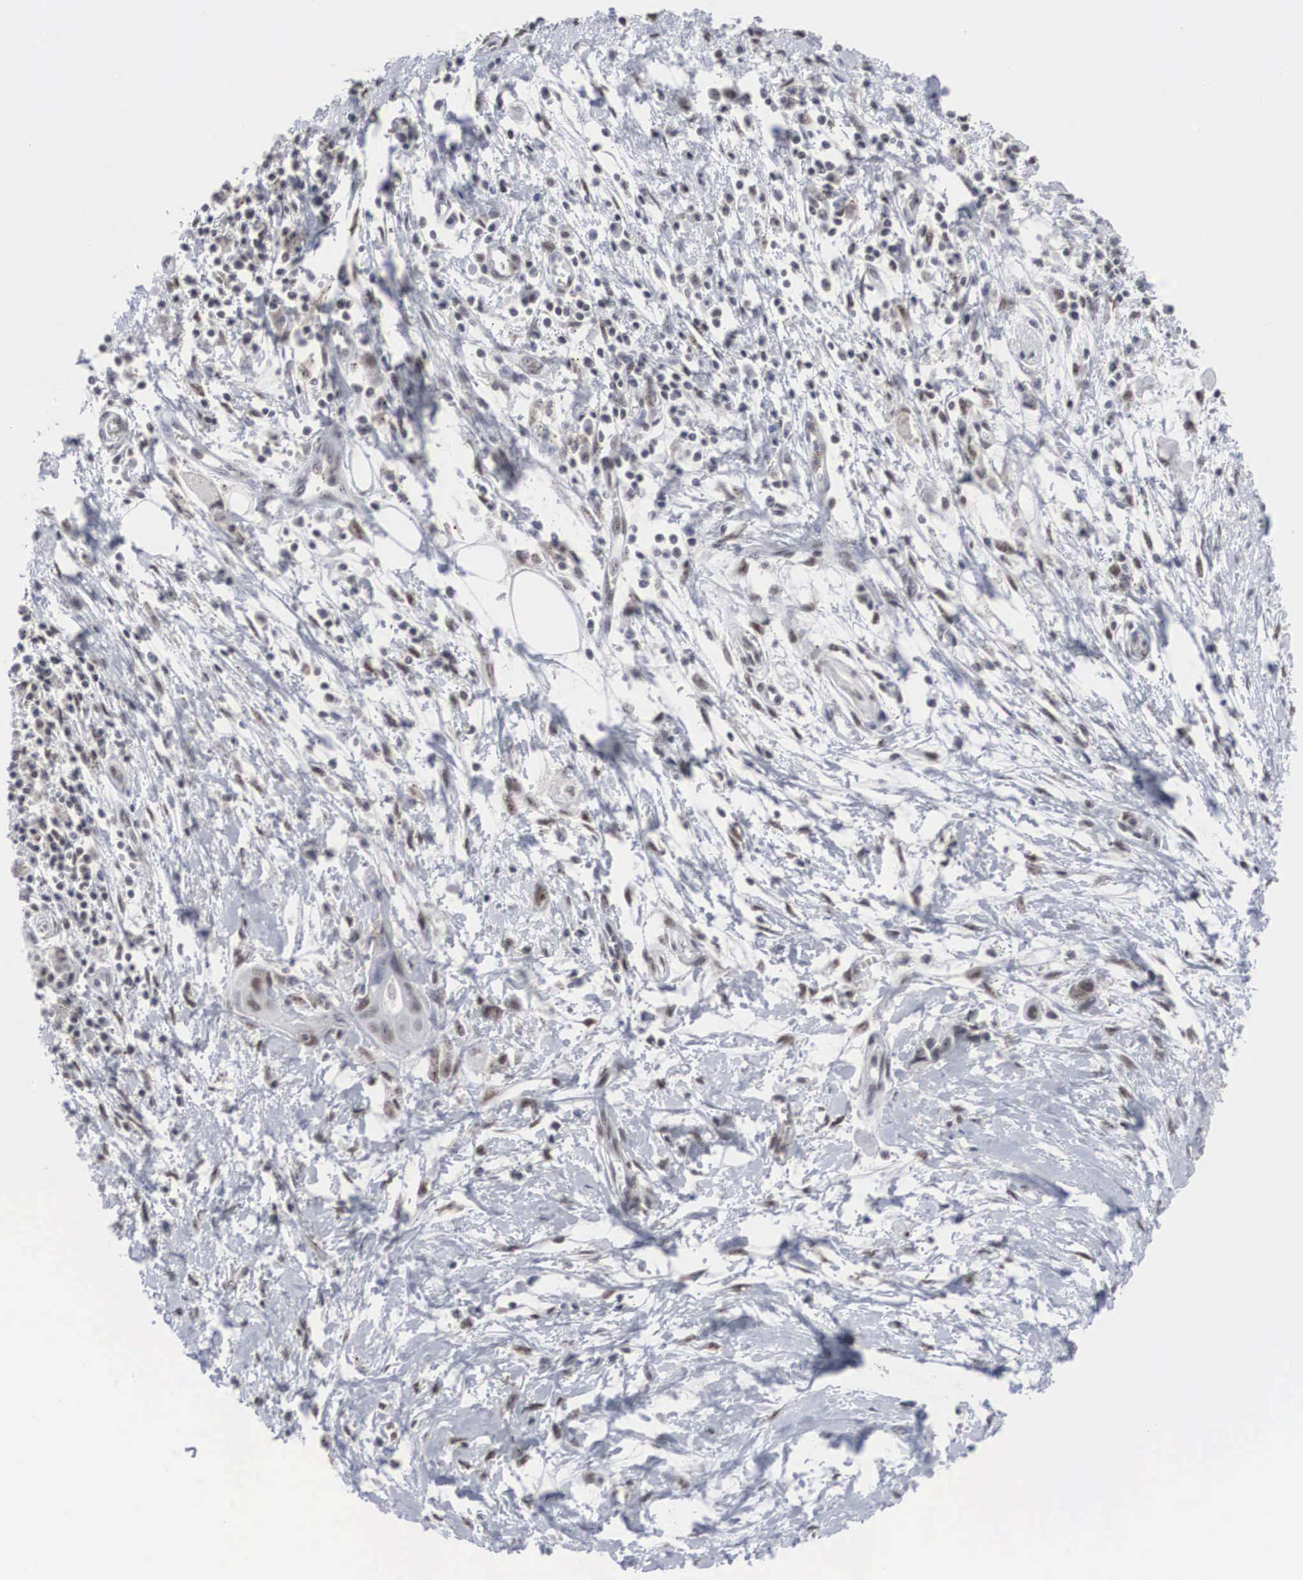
{"staining": {"intensity": "negative", "quantity": "none", "location": "none"}, "tissue": "pancreatic cancer", "cell_type": "Tumor cells", "image_type": "cancer", "snomed": [{"axis": "morphology", "description": "Adenocarcinoma, NOS"}, {"axis": "topography", "description": "Pancreas"}], "caption": "Immunohistochemical staining of pancreatic cancer displays no significant expression in tumor cells.", "gene": "AUTS2", "patient": {"sex": "female", "age": 70}}